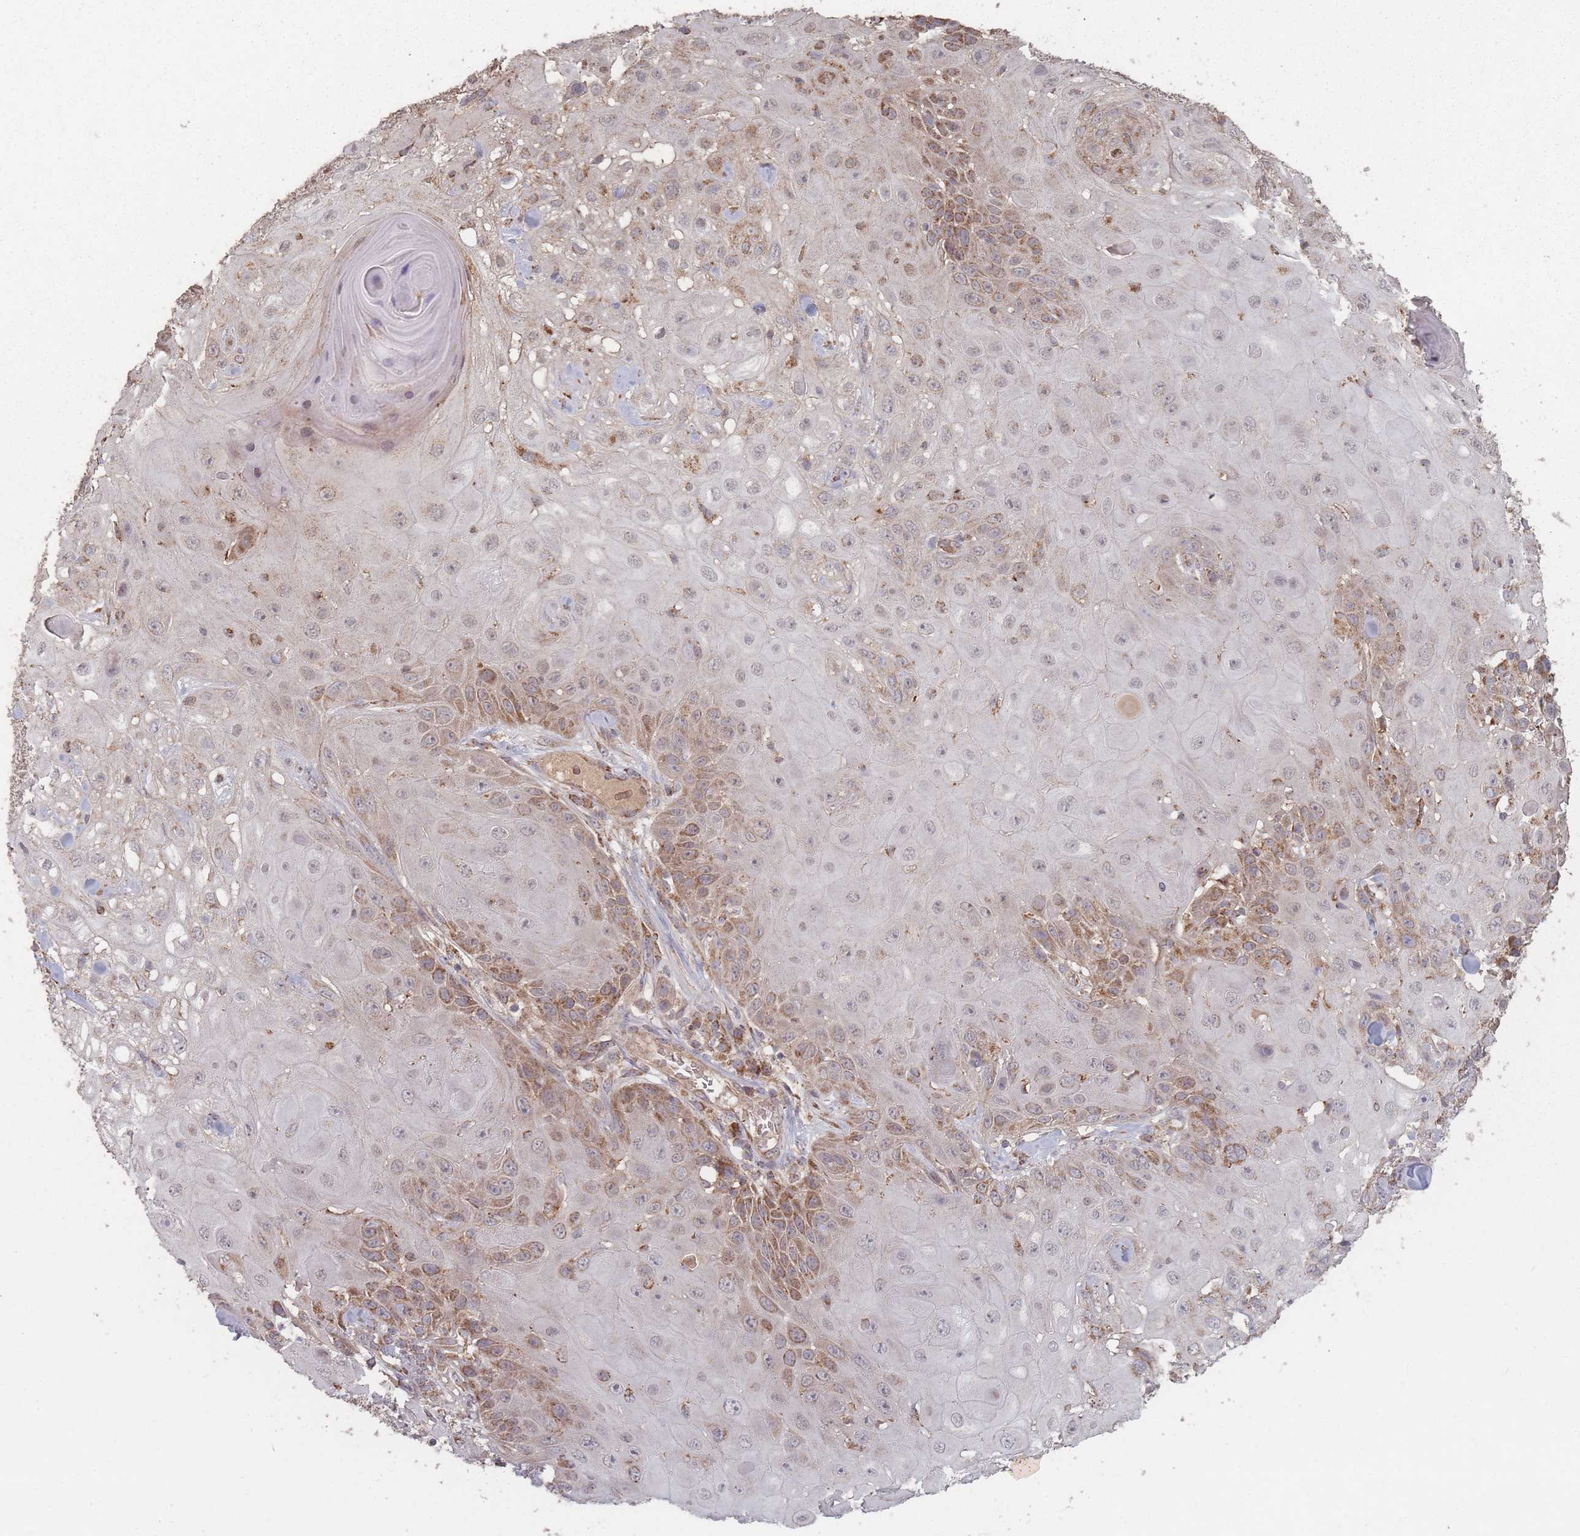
{"staining": {"intensity": "moderate", "quantity": "25%-75%", "location": "cytoplasmic/membranous"}, "tissue": "skin cancer", "cell_type": "Tumor cells", "image_type": "cancer", "snomed": [{"axis": "morphology", "description": "Normal tissue, NOS"}, {"axis": "morphology", "description": "Squamous cell carcinoma, NOS"}, {"axis": "topography", "description": "Skin"}, {"axis": "topography", "description": "Cartilage tissue"}], "caption": "Protein analysis of skin cancer tissue shows moderate cytoplasmic/membranous staining in about 25%-75% of tumor cells.", "gene": "LYRM7", "patient": {"sex": "female", "age": 79}}